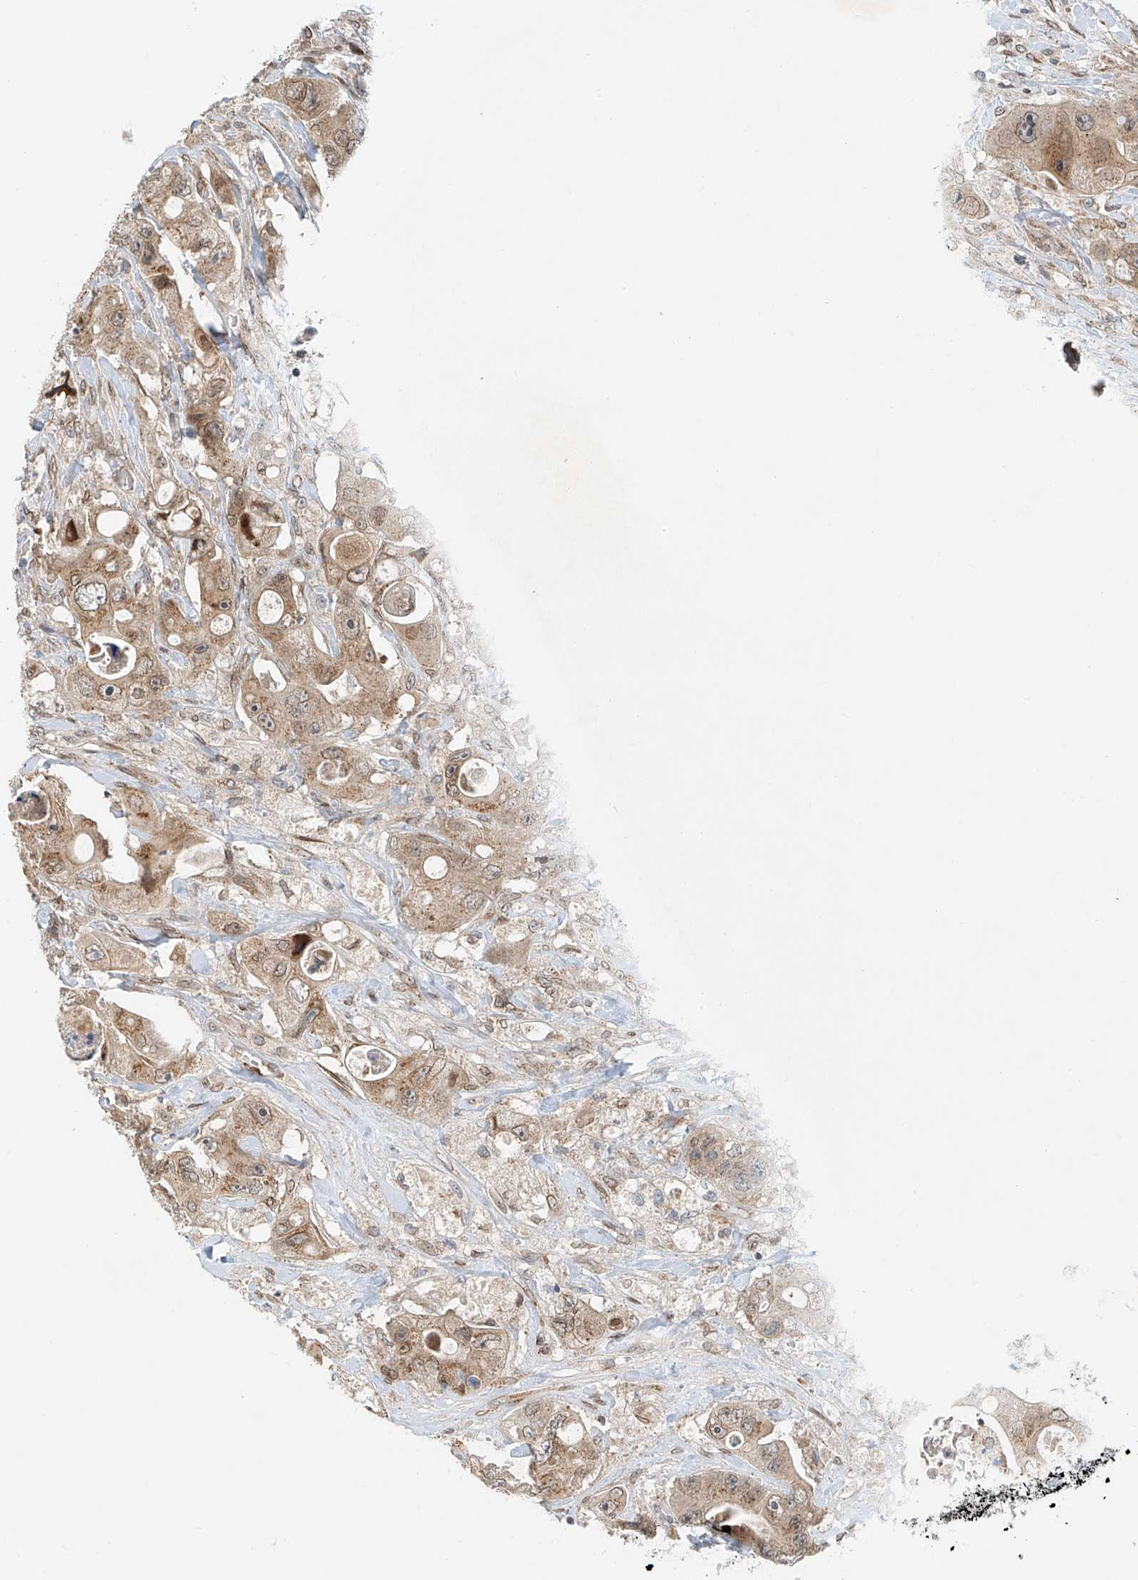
{"staining": {"intensity": "weak", "quantity": ">75%", "location": "cytoplasmic/membranous,nuclear"}, "tissue": "colorectal cancer", "cell_type": "Tumor cells", "image_type": "cancer", "snomed": [{"axis": "morphology", "description": "Adenocarcinoma, NOS"}, {"axis": "topography", "description": "Colon"}], "caption": "Immunohistochemical staining of colorectal cancer shows low levels of weak cytoplasmic/membranous and nuclear protein positivity in about >75% of tumor cells.", "gene": "STARD9", "patient": {"sex": "female", "age": 46}}